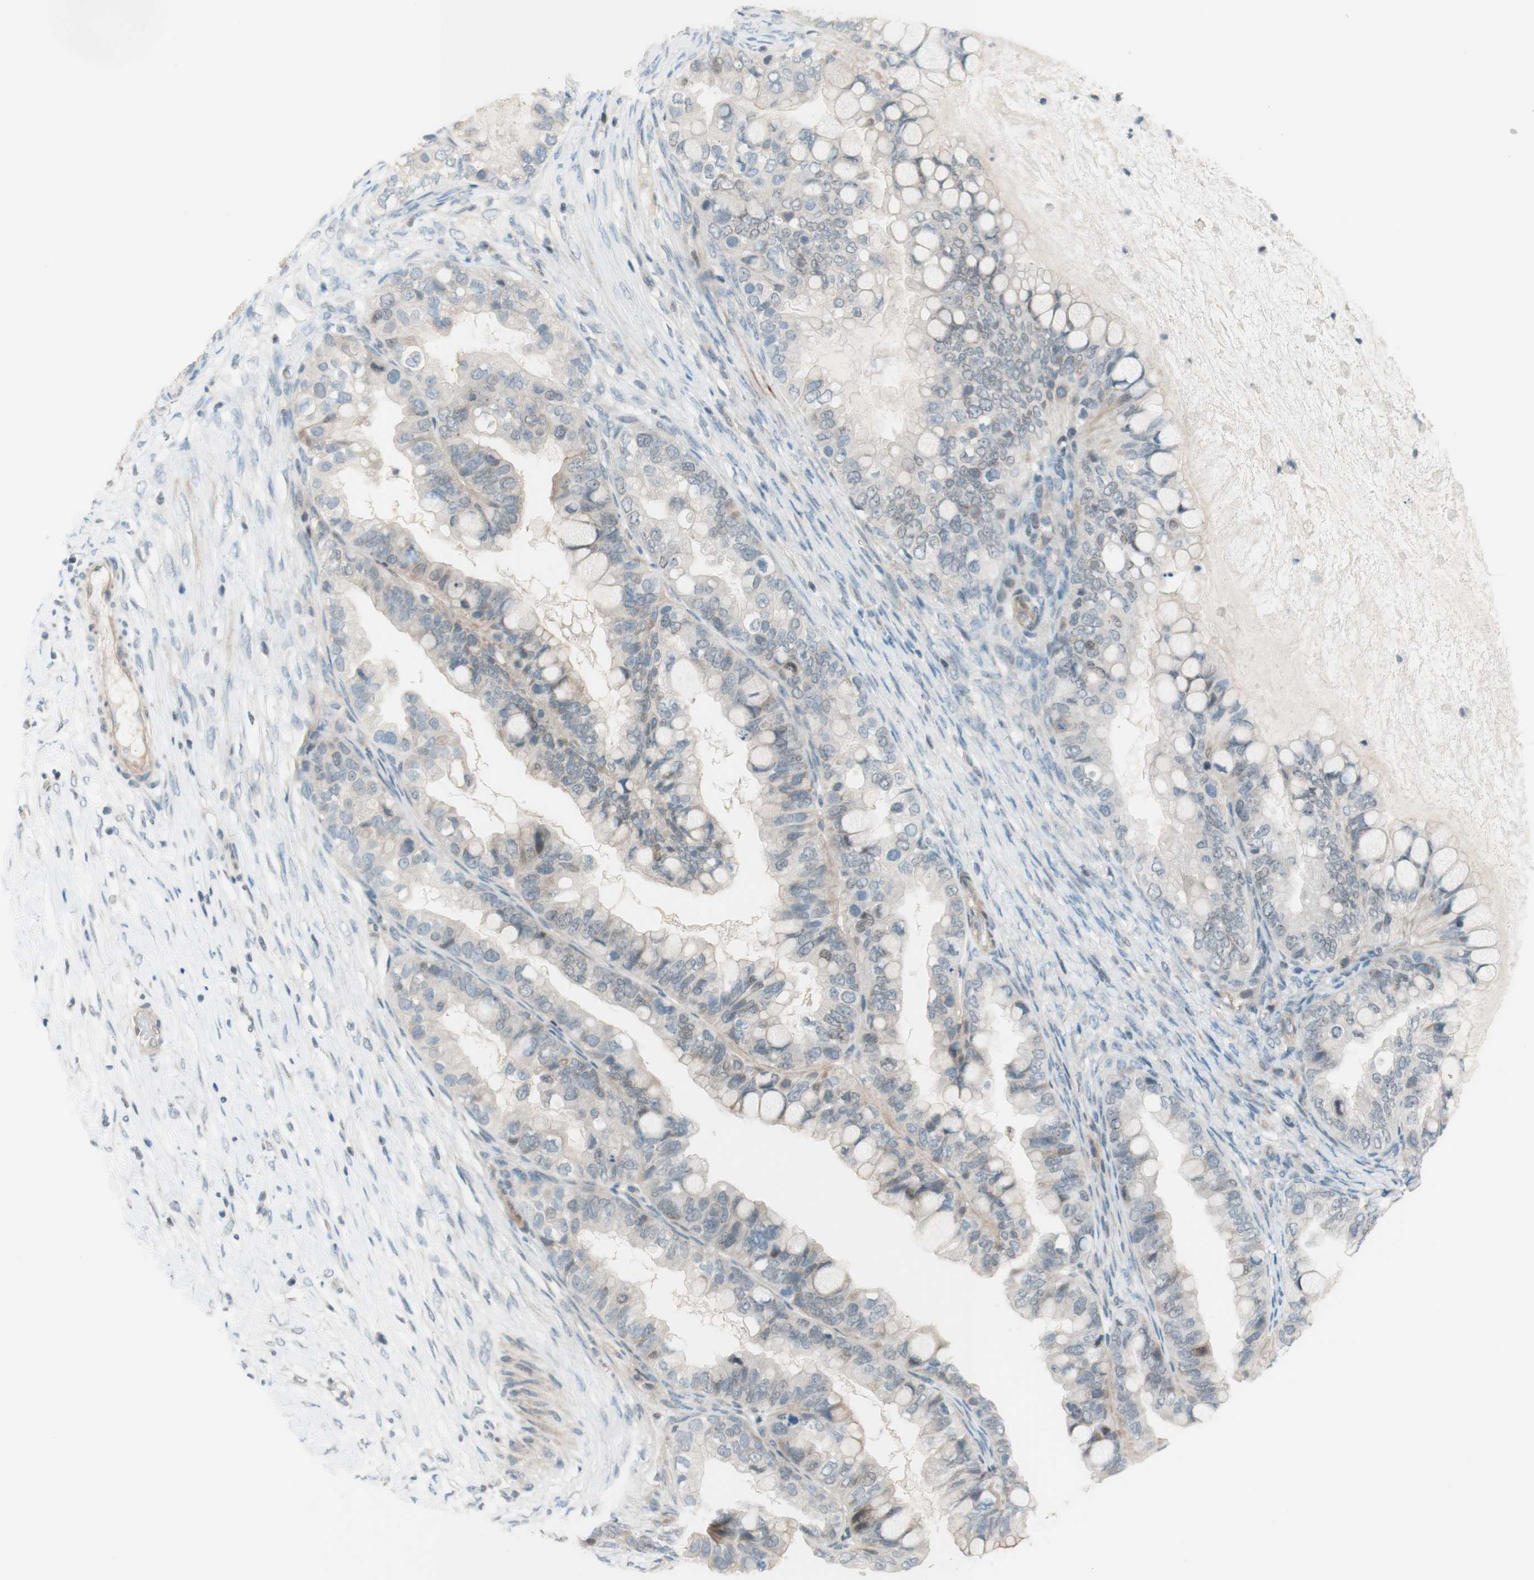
{"staining": {"intensity": "weak", "quantity": "<25%", "location": "nuclear"}, "tissue": "ovarian cancer", "cell_type": "Tumor cells", "image_type": "cancer", "snomed": [{"axis": "morphology", "description": "Cystadenocarcinoma, mucinous, NOS"}, {"axis": "topography", "description": "Ovary"}], "caption": "A histopathology image of ovarian cancer stained for a protein displays no brown staining in tumor cells.", "gene": "JPH1", "patient": {"sex": "female", "age": 80}}